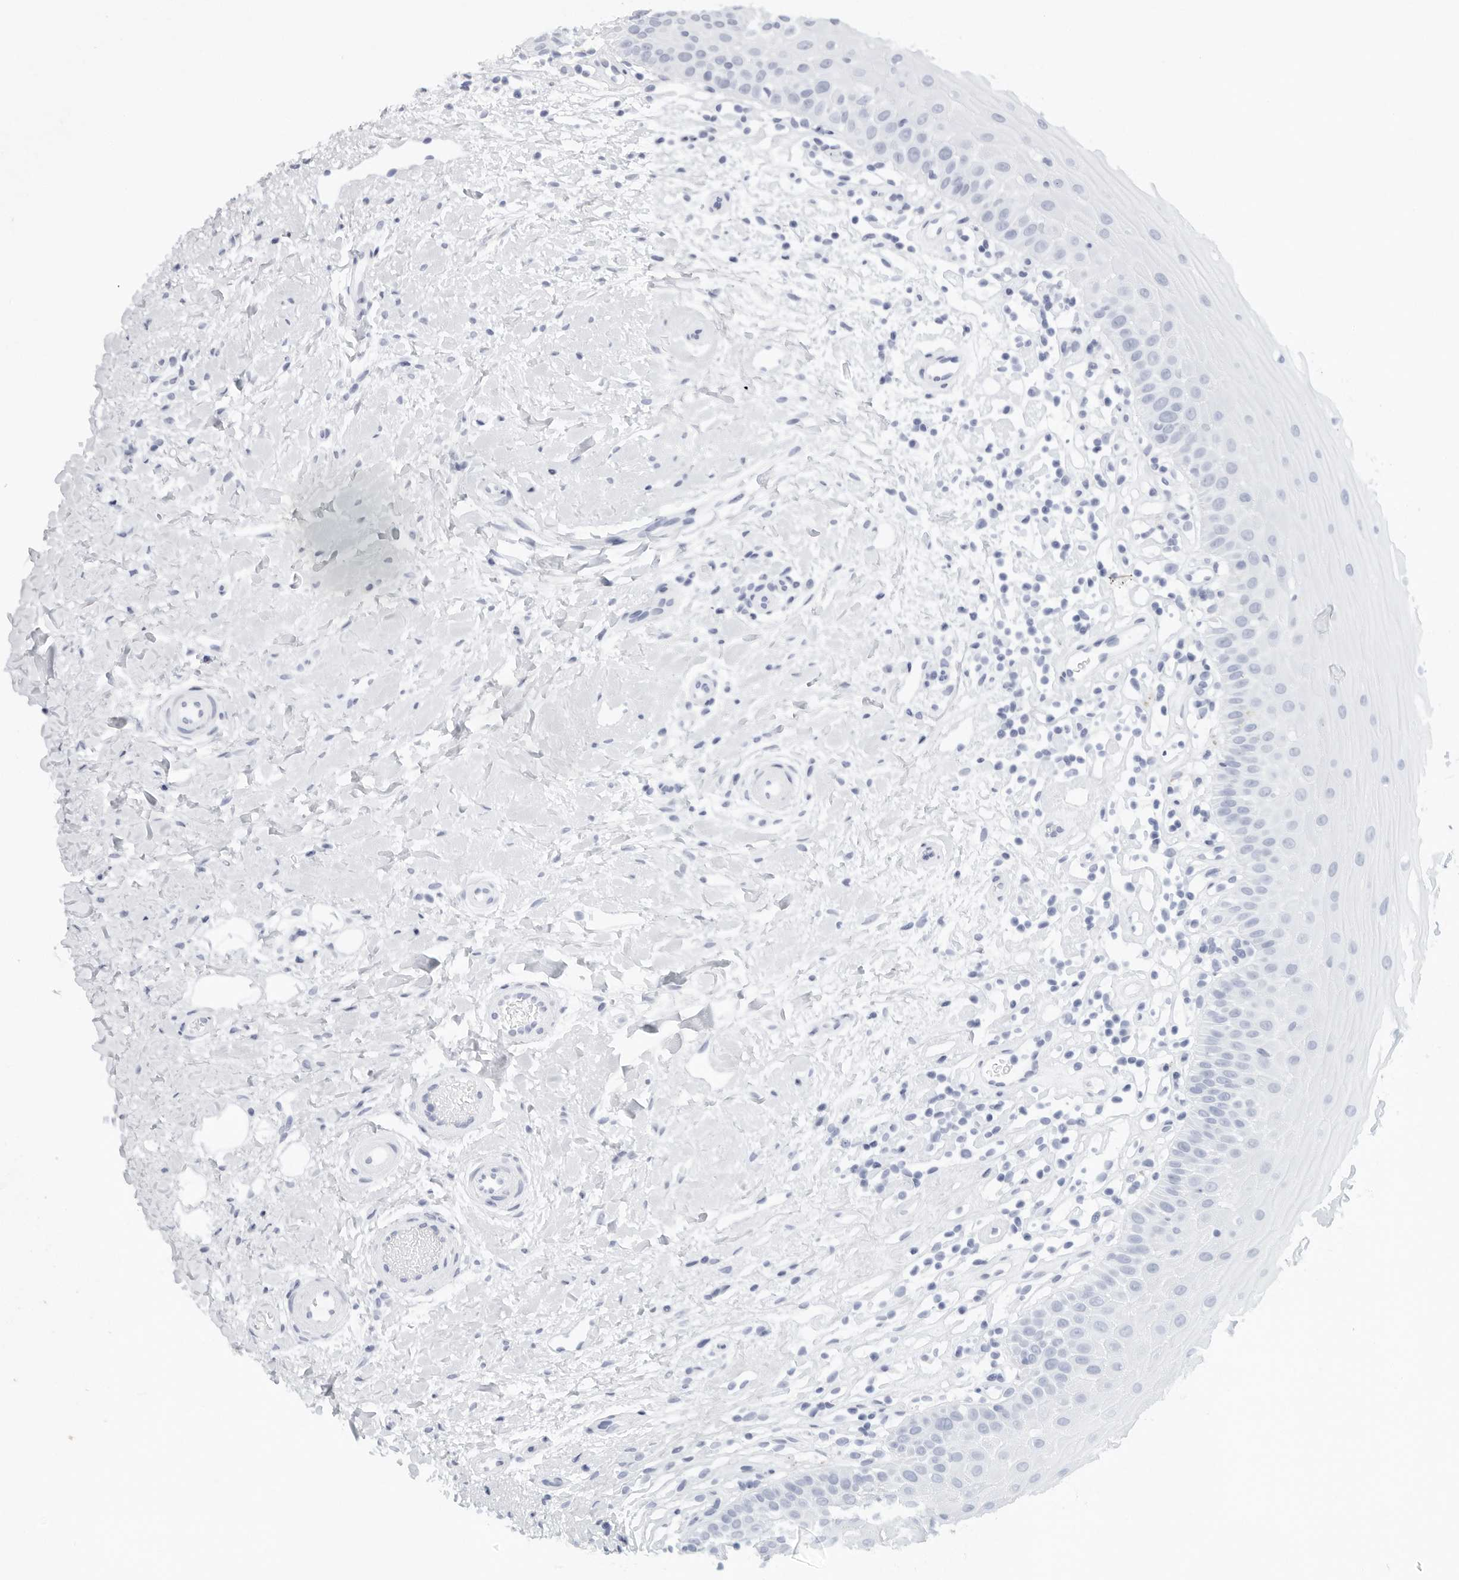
{"staining": {"intensity": "moderate", "quantity": "<25%", "location": "cytoplasmic/membranous"}, "tissue": "oral mucosa", "cell_type": "Squamous epithelial cells", "image_type": "normal", "snomed": [{"axis": "morphology", "description": "Normal tissue, NOS"}, {"axis": "topography", "description": "Oral tissue"}], "caption": "Immunohistochemistry (IHC) micrograph of normal oral mucosa stained for a protein (brown), which displays low levels of moderate cytoplasmic/membranous staining in approximately <25% of squamous epithelial cells.", "gene": "CFAP298", "patient": {"sex": "female", "age": 56}}